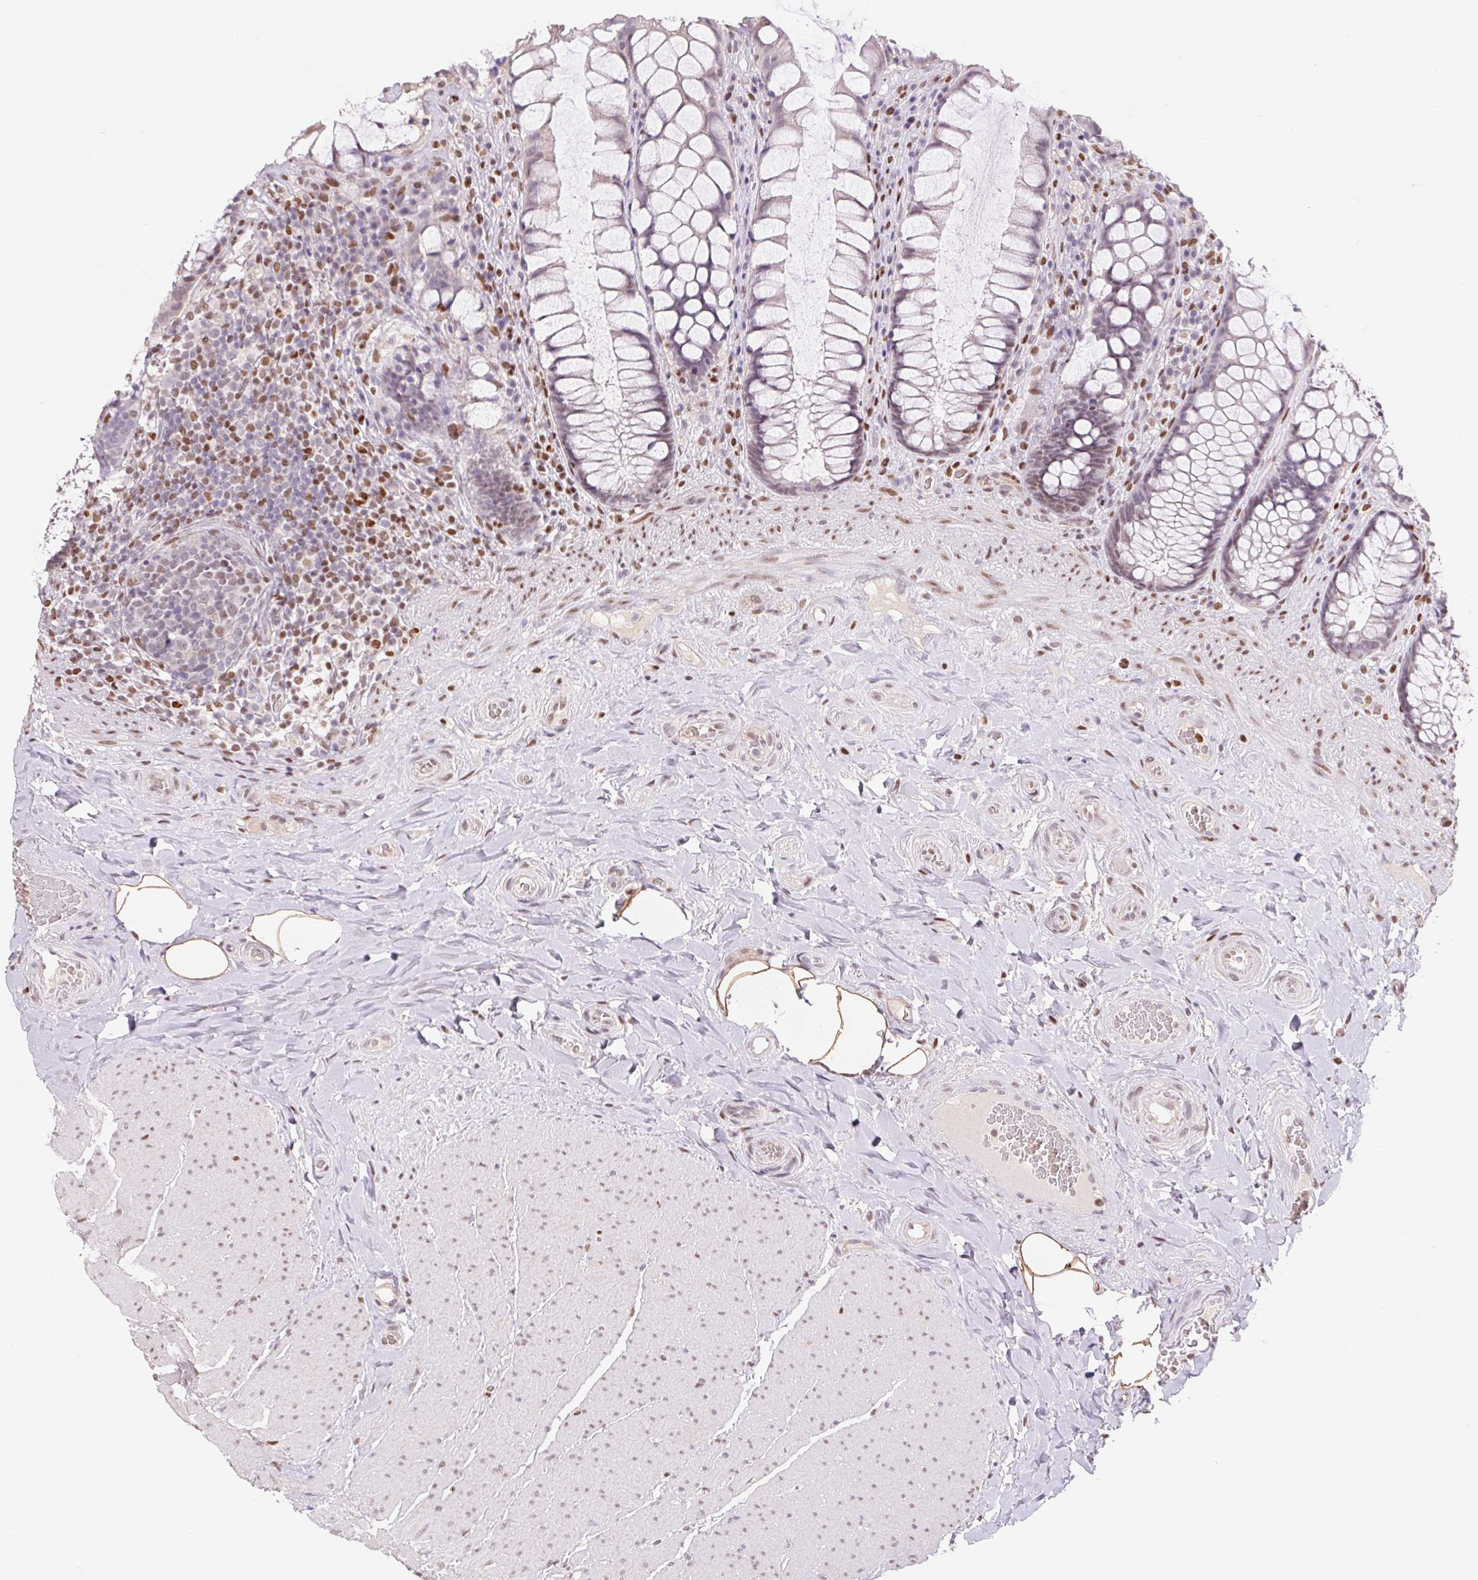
{"staining": {"intensity": "weak", "quantity": "25%-75%", "location": "nuclear"}, "tissue": "rectum", "cell_type": "Glandular cells", "image_type": "normal", "snomed": [{"axis": "morphology", "description": "Normal tissue, NOS"}, {"axis": "topography", "description": "Rectum"}], "caption": "DAB (3,3'-diaminobenzidine) immunohistochemical staining of benign human rectum demonstrates weak nuclear protein positivity in about 25%-75% of glandular cells.", "gene": "TRERF1", "patient": {"sex": "female", "age": 58}}